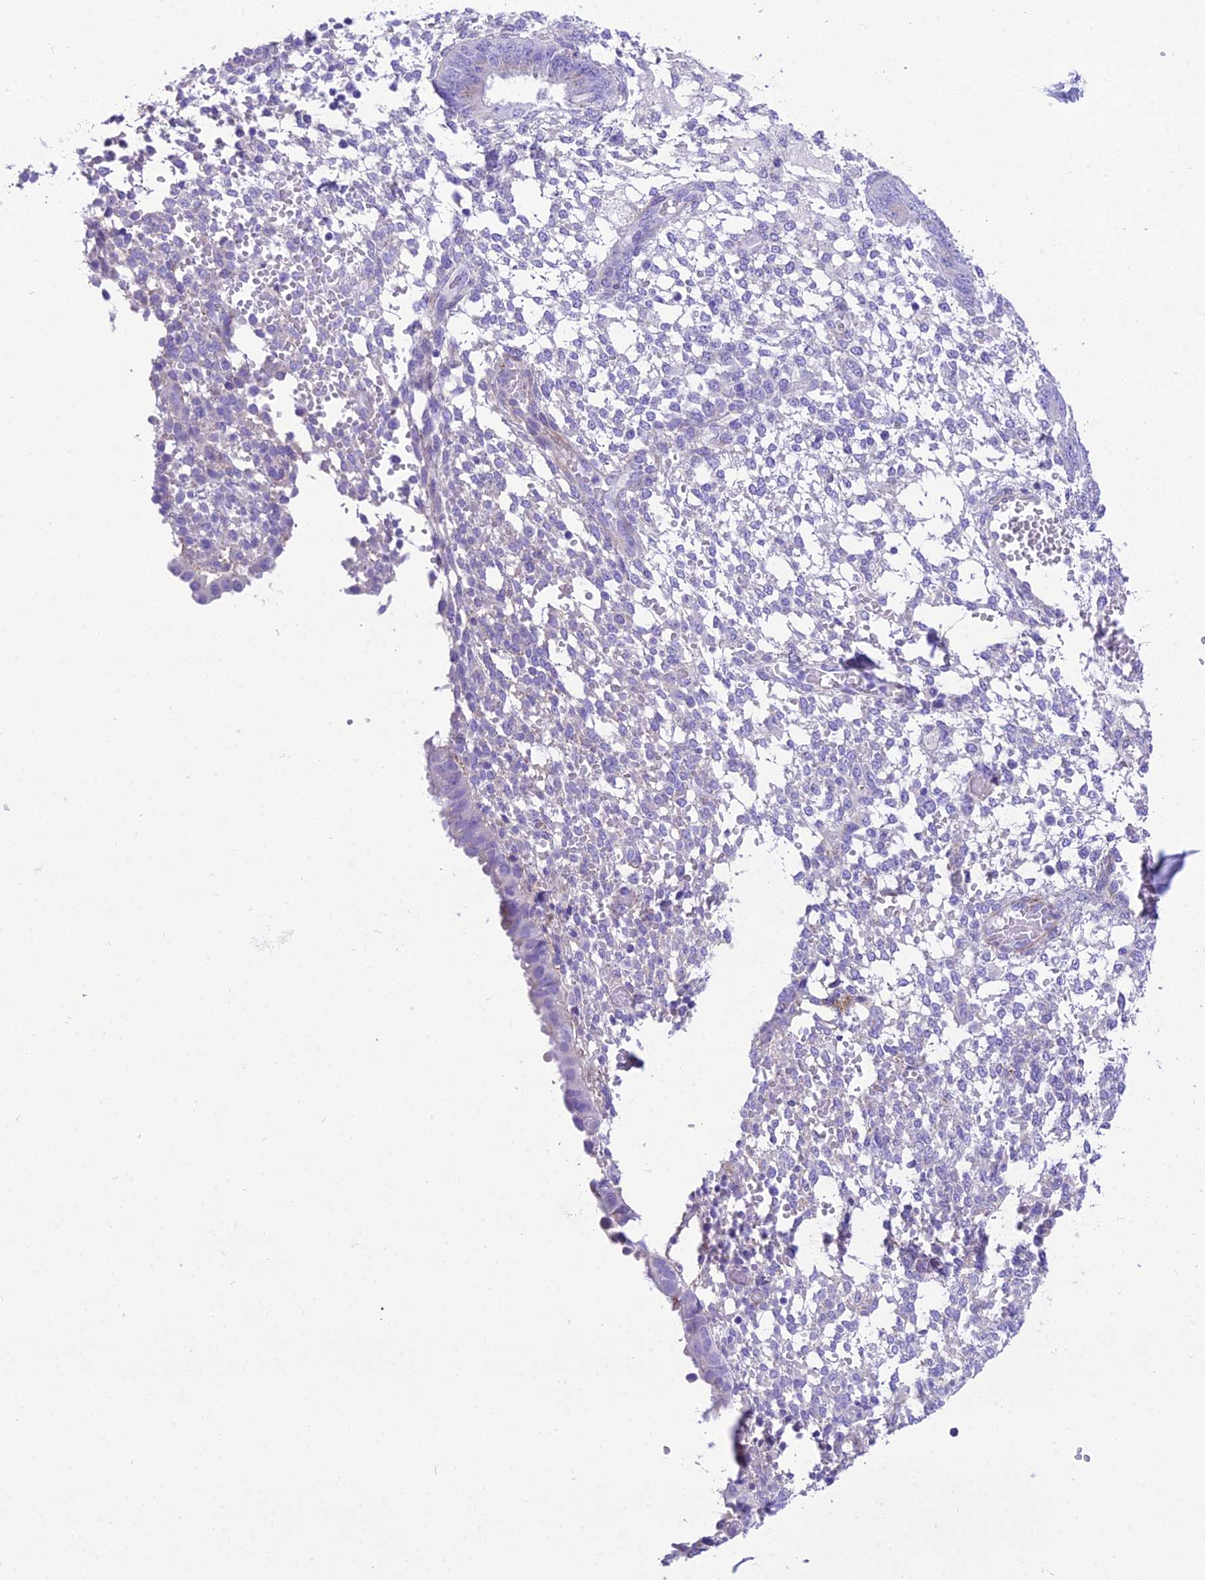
{"staining": {"intensity": "negative", "quantity": "none", "location": "none"}, "tissue": "endometrium", "cell_type": "Cells in endometrial stroma", "image_type": "normal", "snomed": [{"axis": "morphology", "description": "Normal tissue, NOS"}, {"axis": "topography", "description": "Endometrium"}], "caption": "This micrograph is of normal endometrium stained with IHC to label a protein in brown with the nuclei are counter-stained blue. There is no expression in cells in endometrial stroma.", "gene": "GFRA1", "patient": {"sex": "female", "age": 49}}